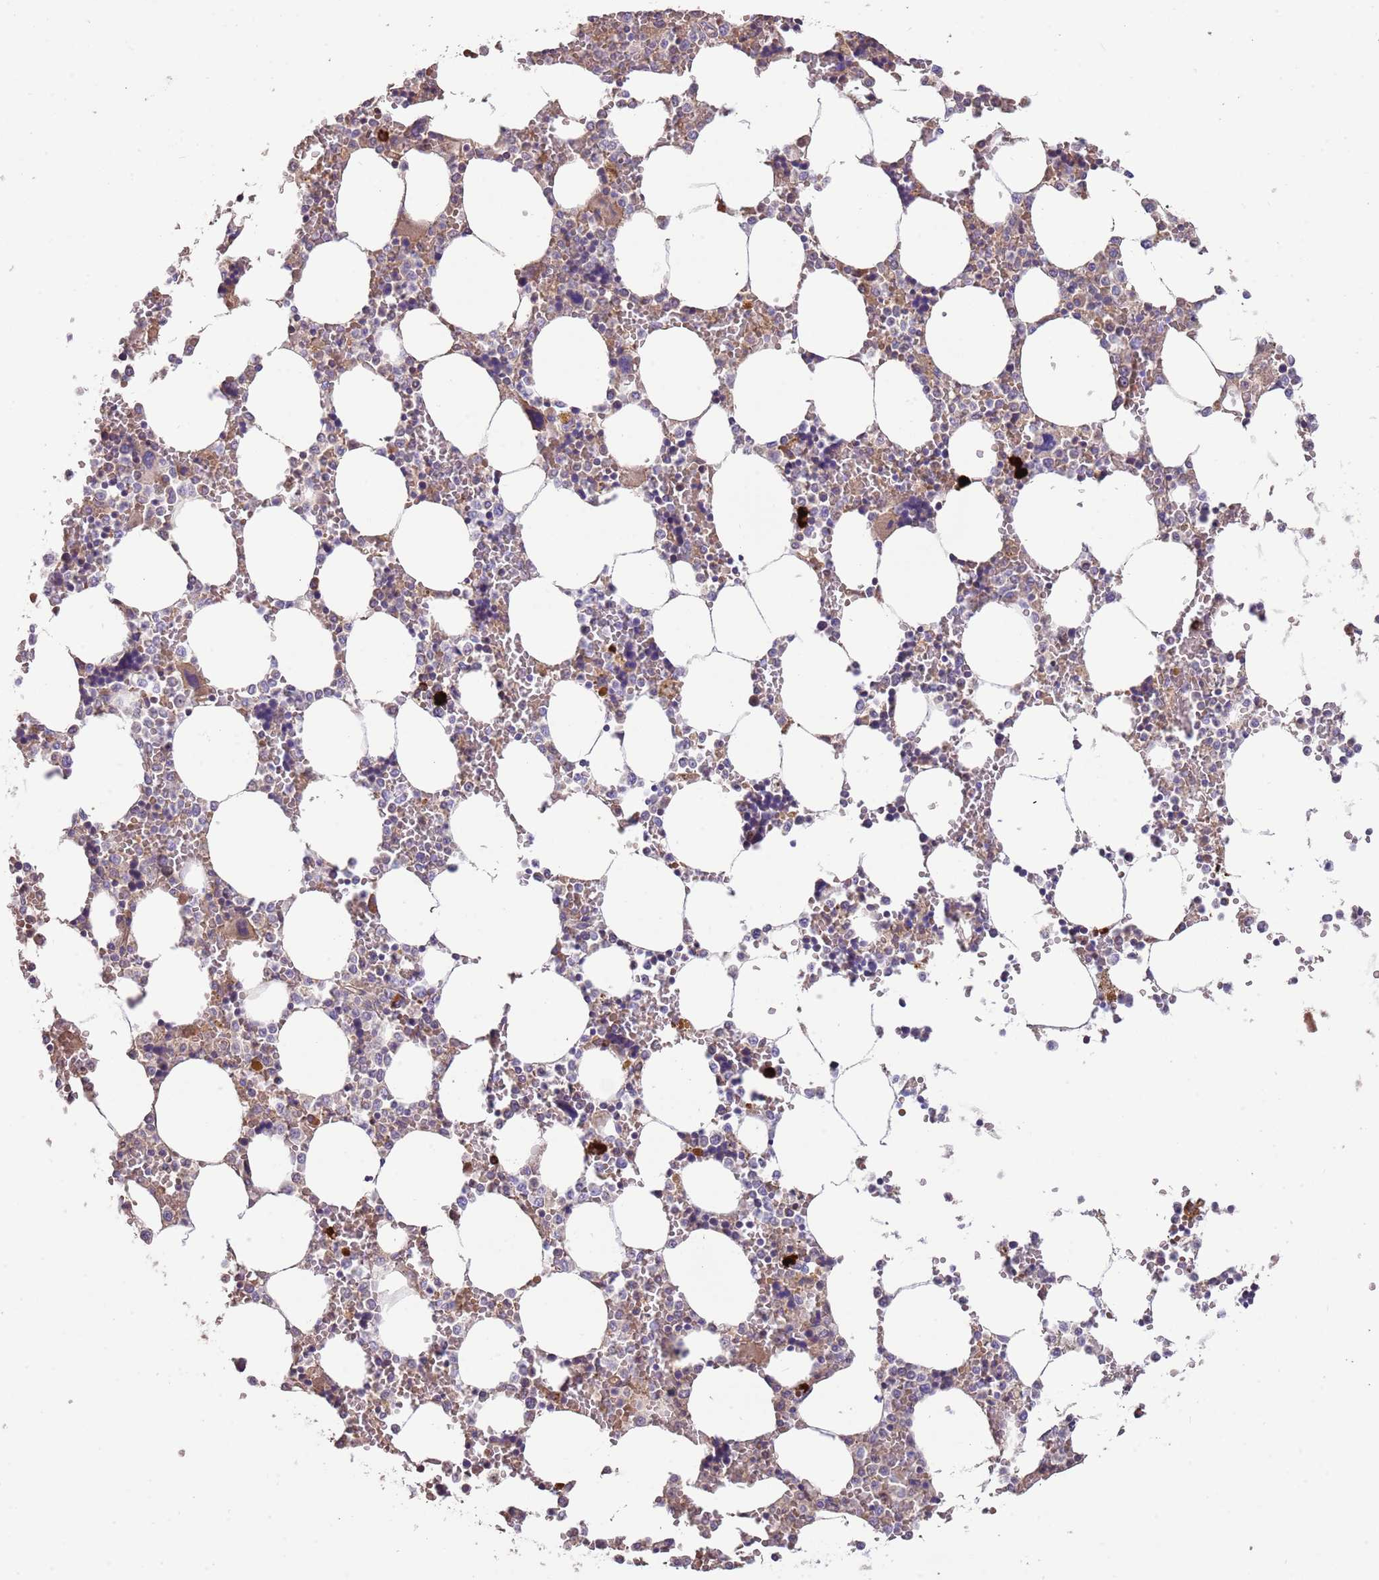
{"staining": {"intensity": "weak", "quantity": "25%-75%", "location": "cytoplasmic/membranous"}, "tissue": "bone marrow", "cell_type": "Hematopoietic cells", "image_type": "normal", "snomed": [{"axis": "morphology", "description": "Normal tissue, NOS"}, {"axis": "topography", "description": "Bone marrow"}], "caption": "Immunohistochemistry (DAB (3,3'-diaminobenzidine)) staining of benign human bone marrow shows weak cytoplasmic/membranous protein positivity in about 25%-75% of hematopoietic cells.", "gene": "TRMO", "patient": {"sex": "male", "age": 64}}